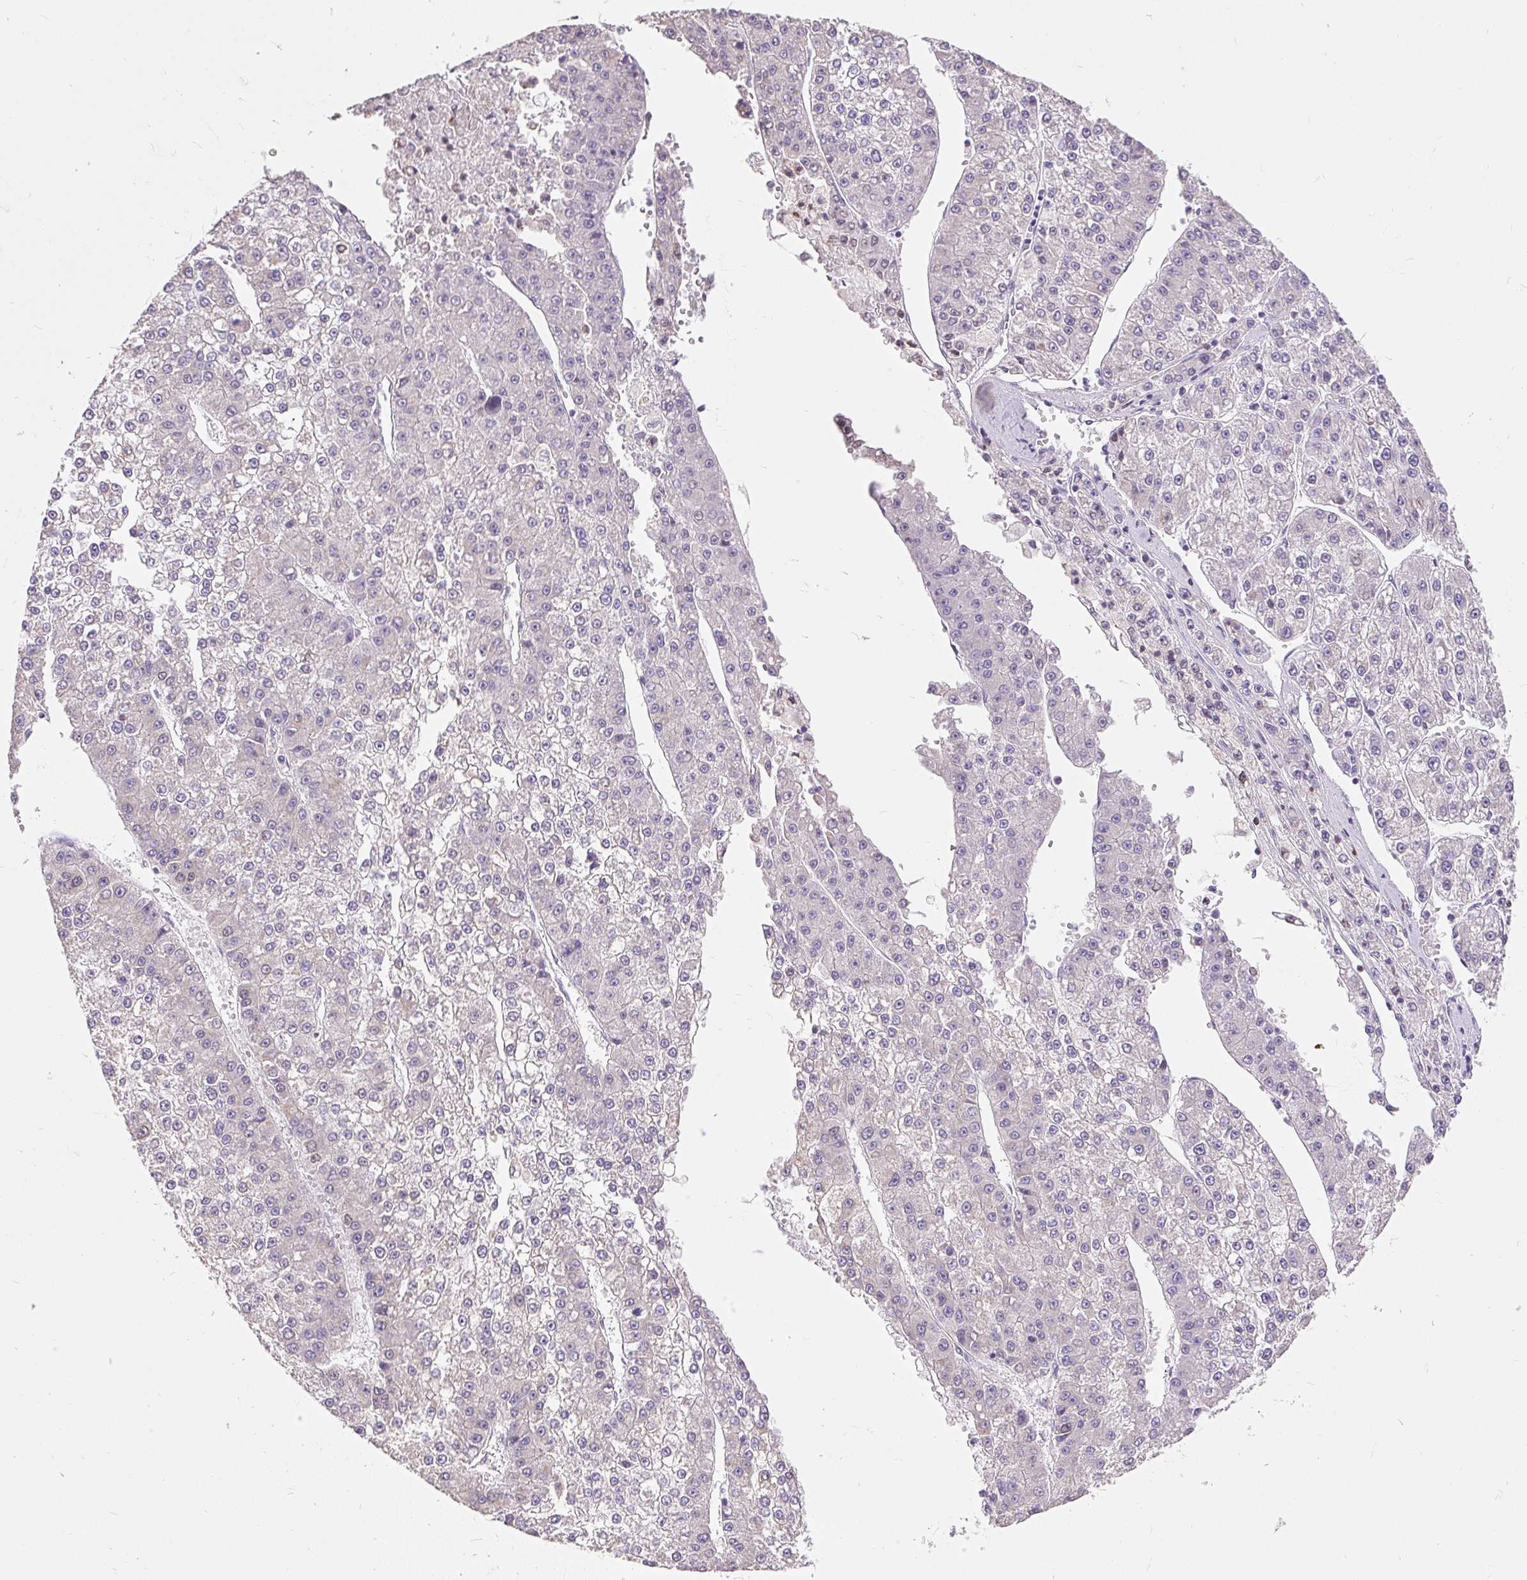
{"staining": {"intensity": "negative", "quantity": "none", "location": "none"}, "tissue": "liver cancer", "cell_type": "Tumor cells", "image_type": "cancer", "snomed": [{"axis": "morphology", "description": "Carcinoma, Hepatocellular, NOS"}, {"axis": "topography", "description": "Liver"}], "caption": "Tumor cells show no significant expression in hepatocellular carcinoma (liver). (Immunohistochemistry, brightfield microscopy, high magnification).", "gene": "GBX1", "patient": {"sex": "female", "age": 73}}